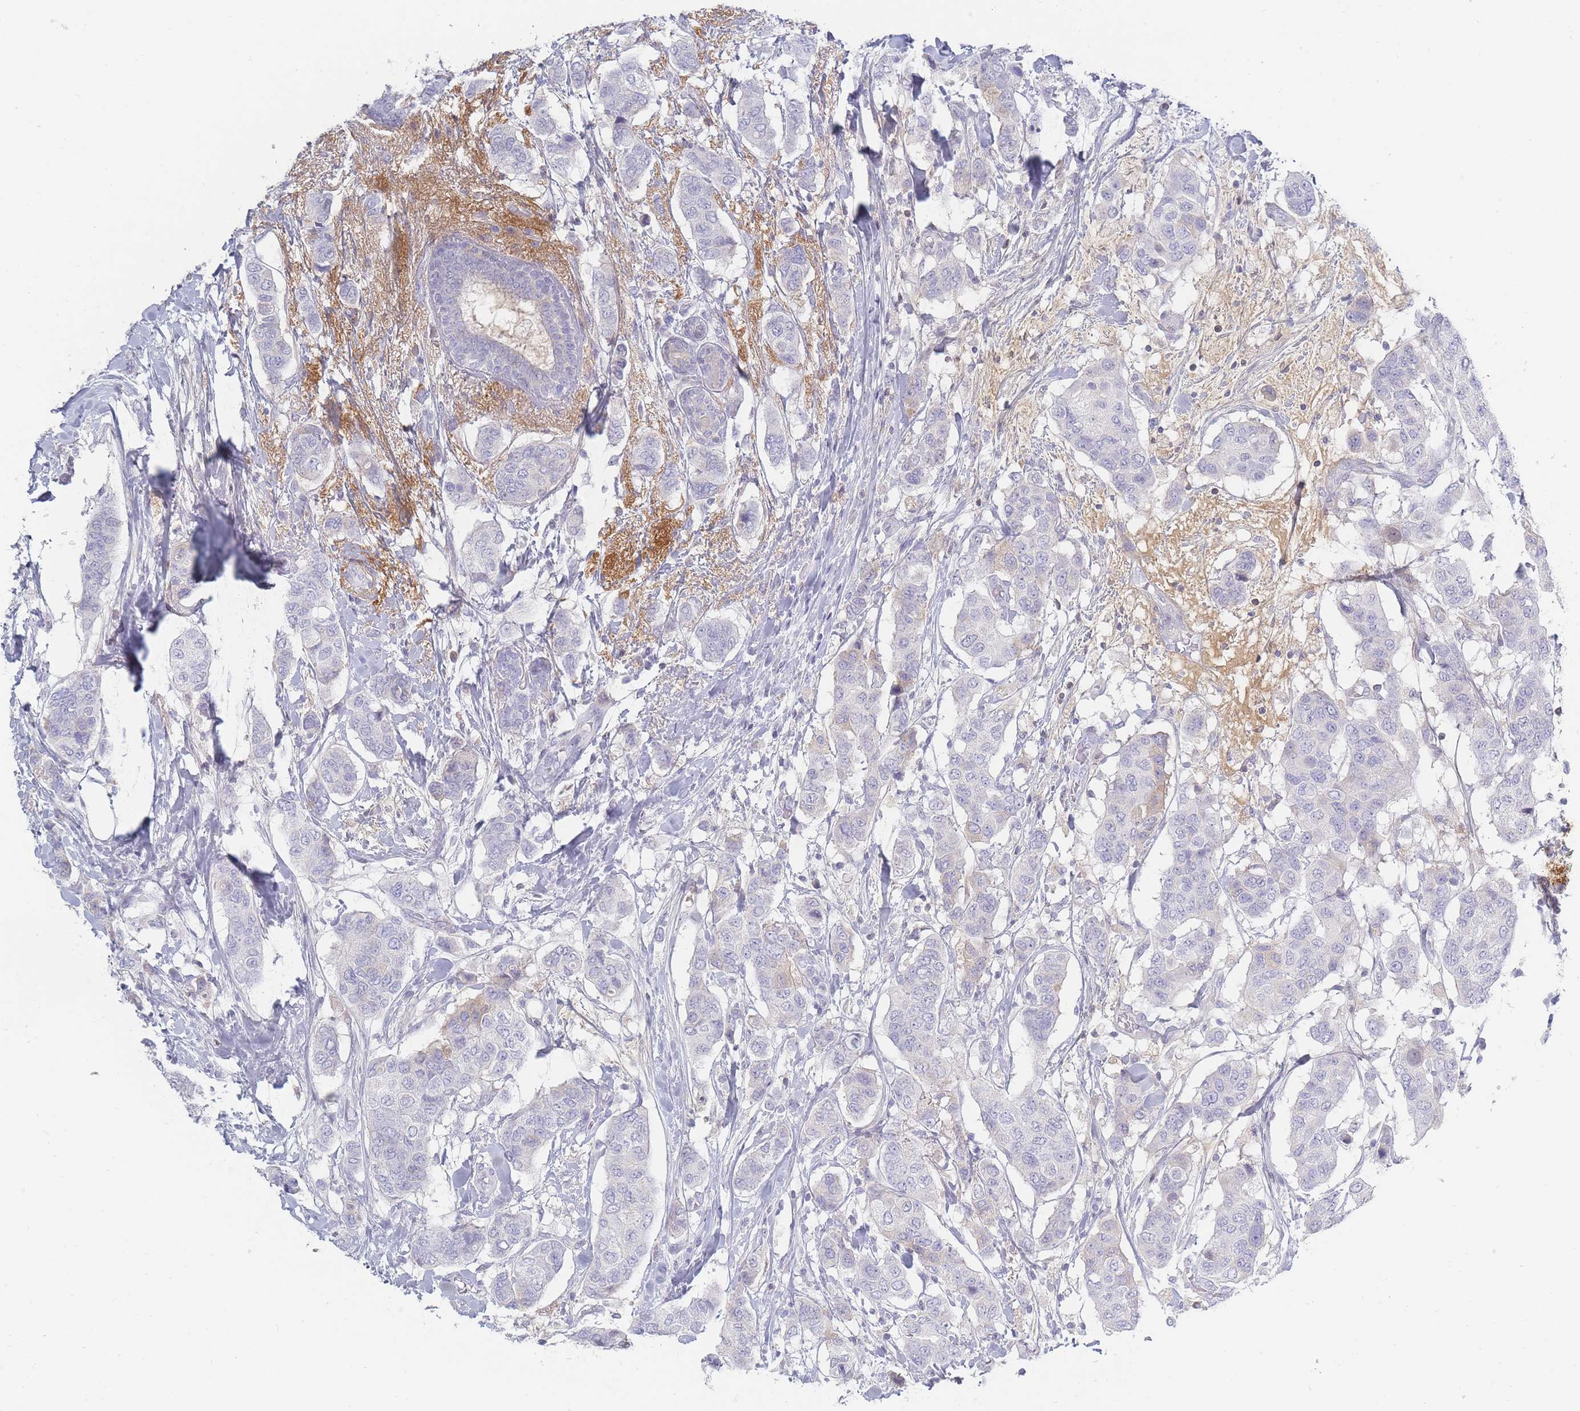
{"staining": {"intensity": "negative", "quantity": "none", "location": "none"}, "tissue": "breast cancer", "cell_type": "Tumor cells", "image_type": "cancer", "snomed": [{"axis": "morphology", "description": "Lobular carcinoma"}, {"axis": "topography", "description": "Breast"}], "caption": "Breast cancer (lobular carcinoma) was stained to show a protein in brown. There is no significant staining in tumor cells. The staining was performed using DAB to visualize the protein expression in brown, while the nuclei were stained in blue with hematoxylin (Magnification: 20x).", "gene": "PRG4", "patient": {"sex": "female", "age": 51}}